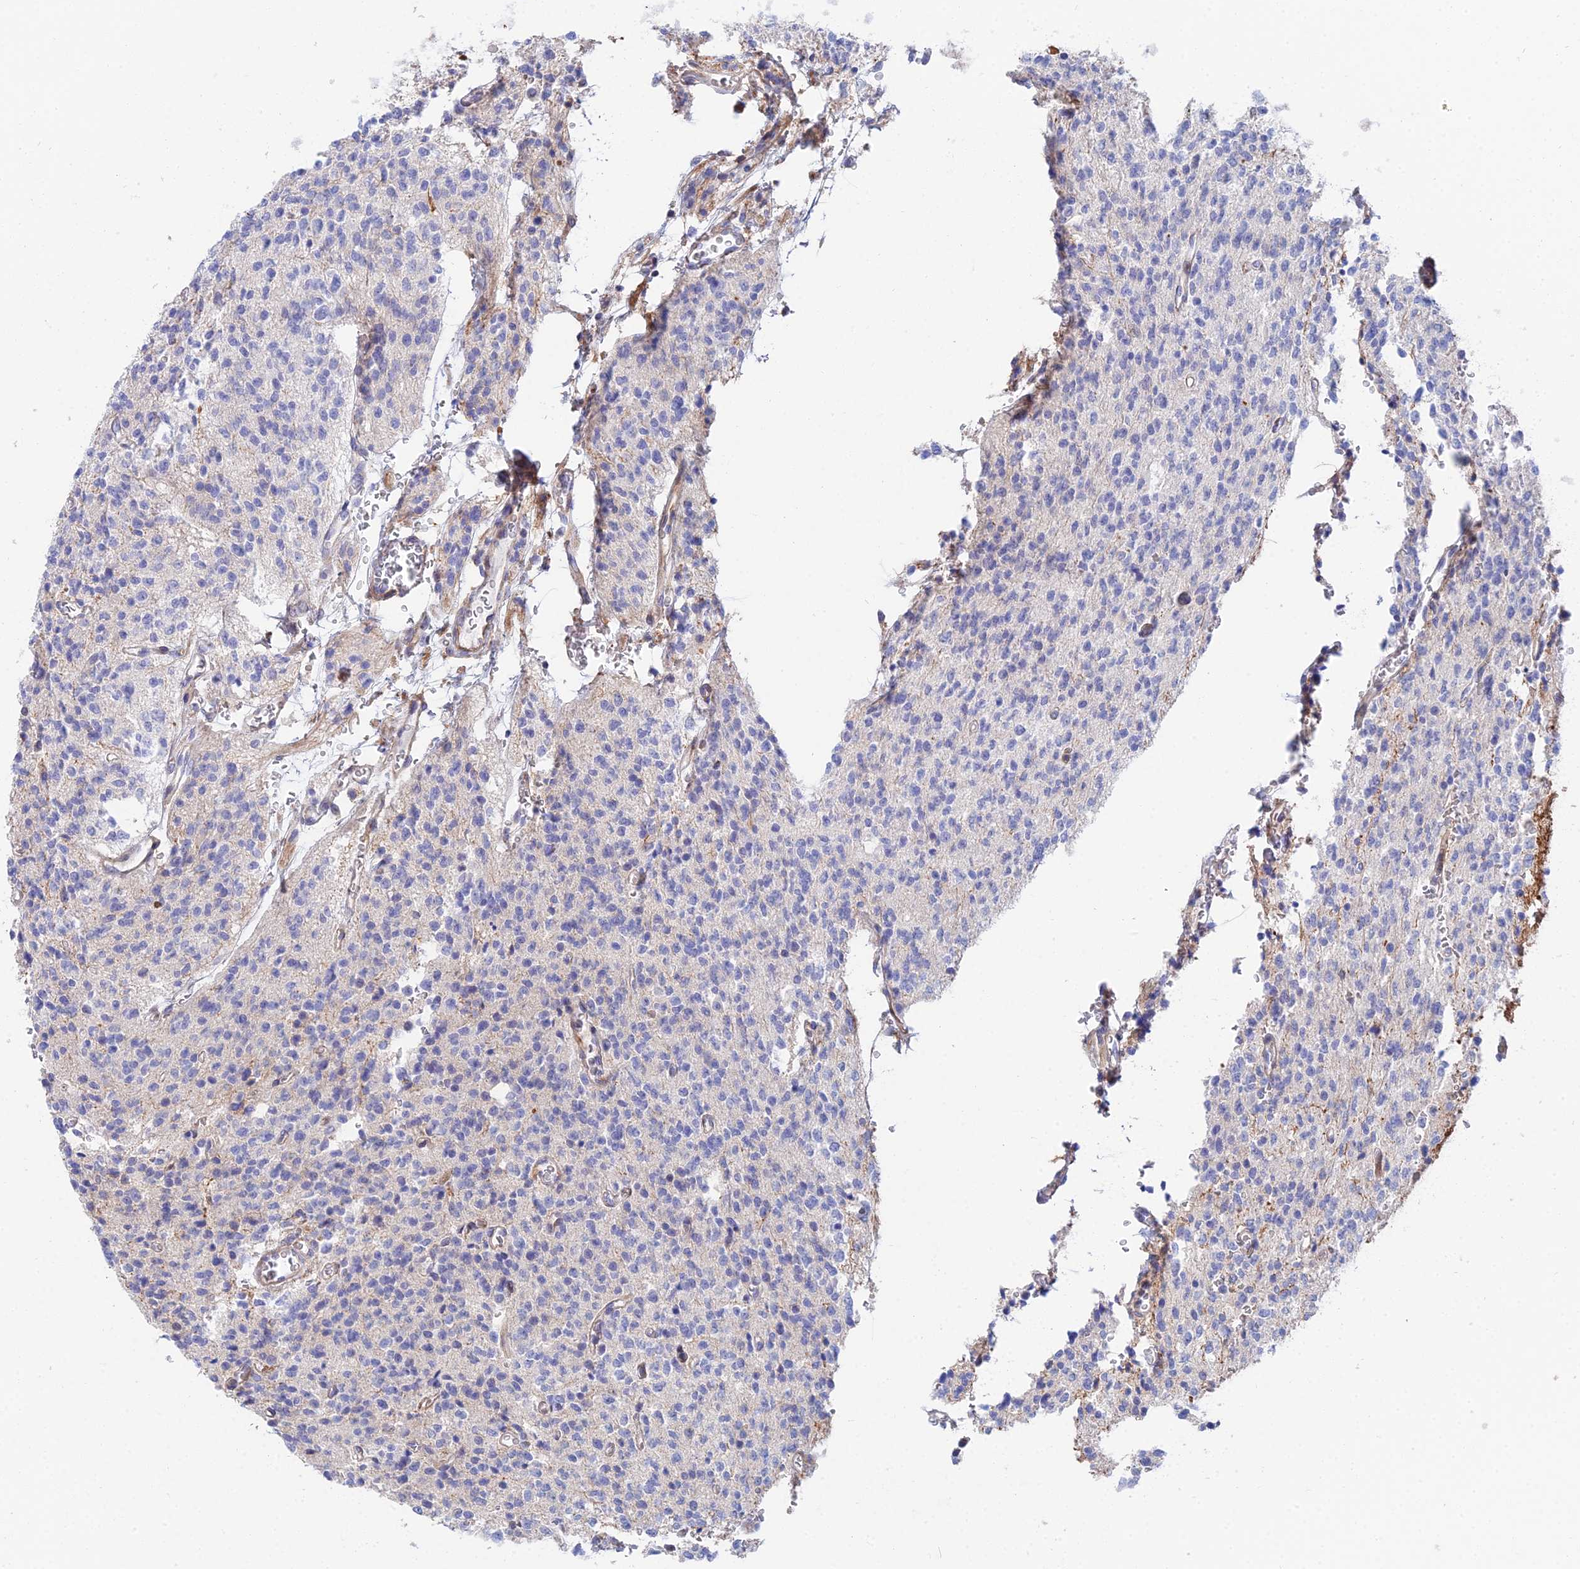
{"staining": {"intensity": "negative", "quantity": "none", "location": "none"}, "tissue": "glioma", "cell_type": "Tumor cells", "image_type": "cancer", "snomed": [{"axis": "morphology", "description": "Glioma, malignant, High grade"}, {"axis": "topography", "description": "Brain"}], "caption": "High magnification brightfield microscopy of glioma stained with DAB (3,3'-diaminobenzidine) (brown) and counterstained with hematoxylin (blue): tumor cells show no significant positivity.", "gene": "TRIM43B", "patient": {"sex": "male", "age": 34}}